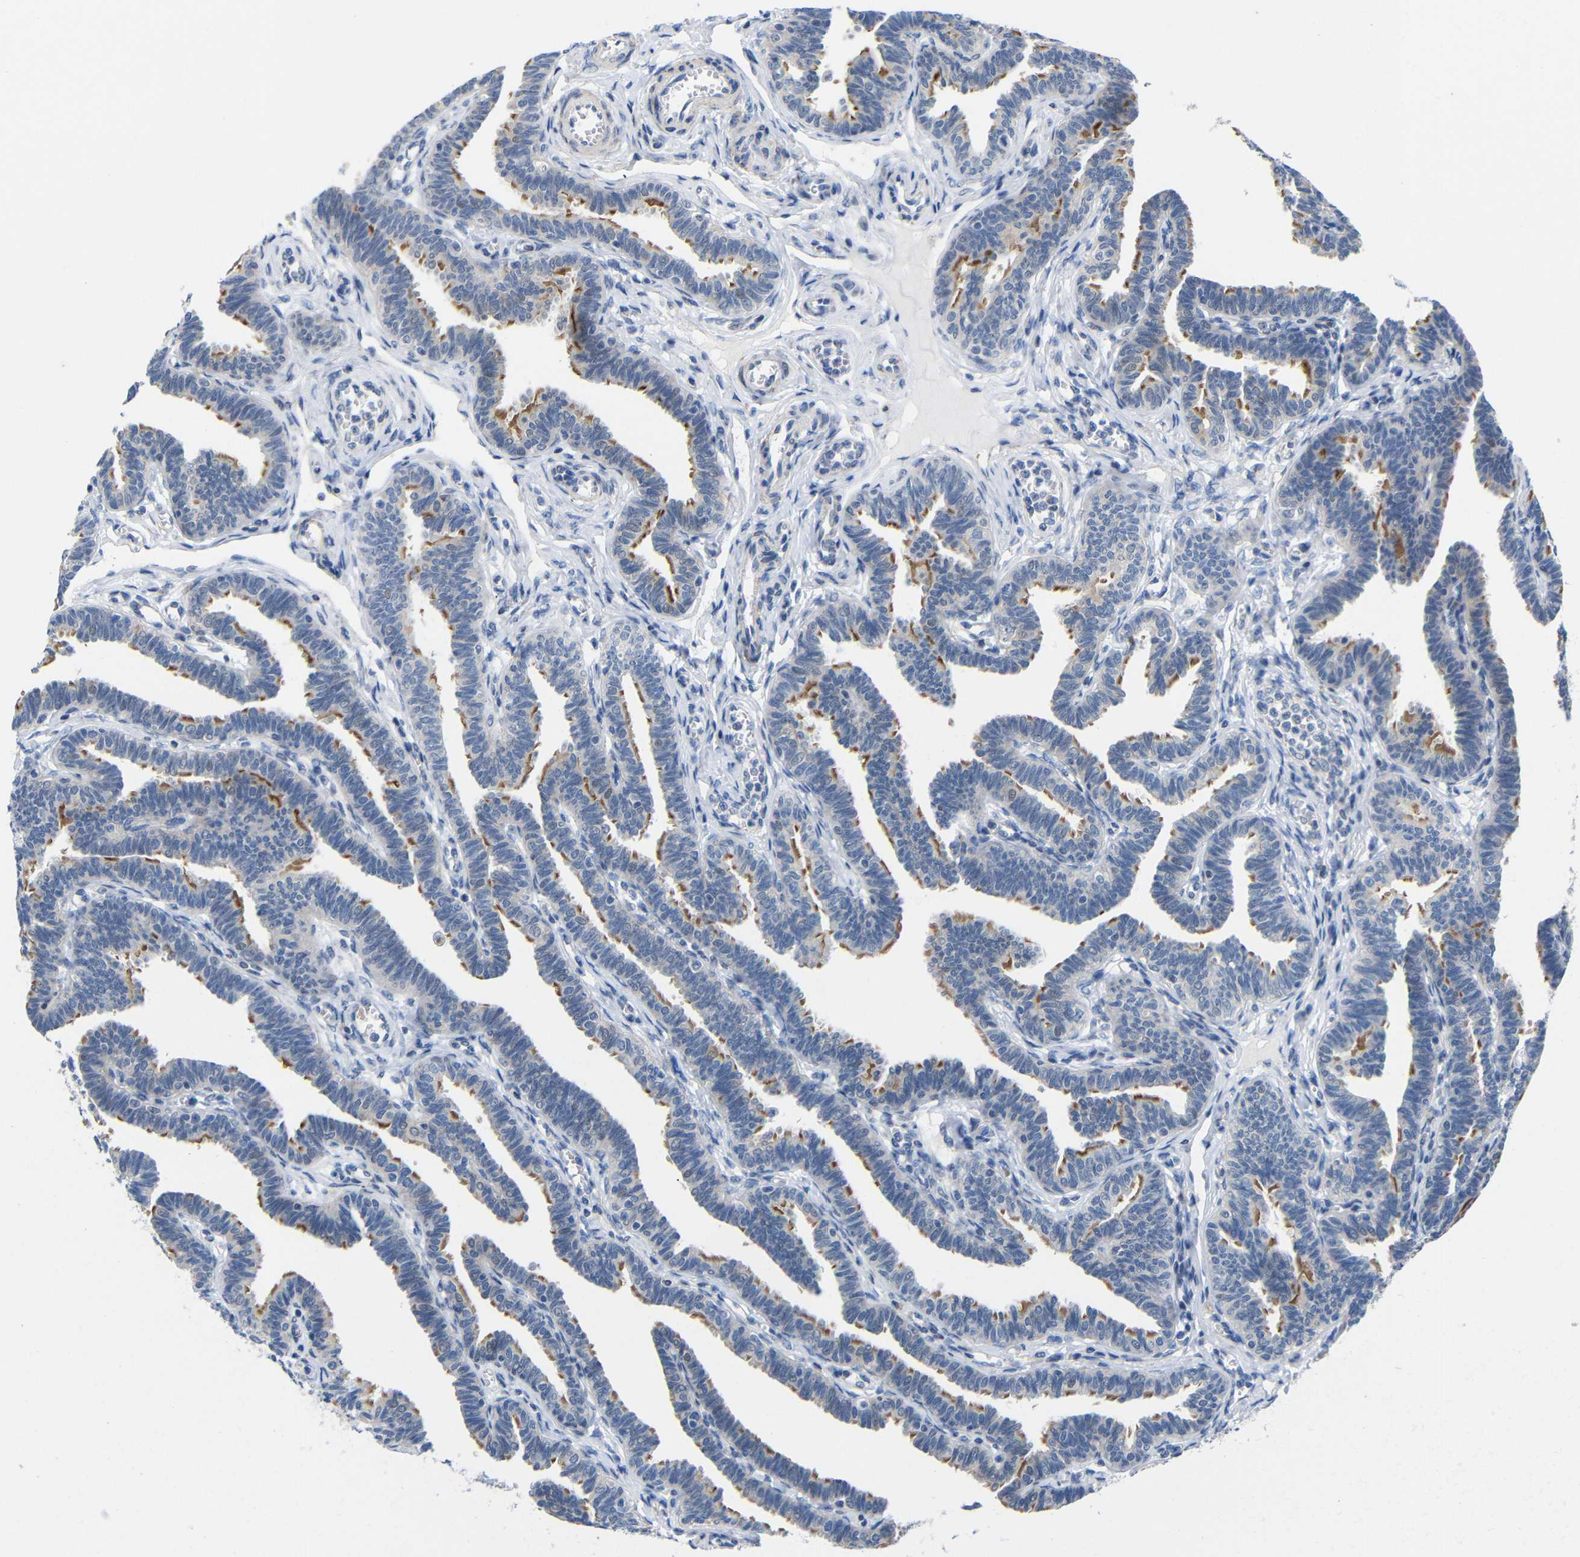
{"staining": {"intensity": "moderate", "quantity": "25%-75%", "location": "cytoplasmic/membranous"}, "tissue": "fallopian tube", "cell_type": "Glandular cells", "image_type": "normal", "snomed": [{"axis": "morphology", "description": "Normal tissue, NOS"}, {"axis": "topography", "description": "Fallopian tube"}, {"axis": "topography", "description": "Ovary"}], "caption": "Human fallopian tube stained with a brown dye displays moderate cytoplasmic/membranous positive staining in approximately 25%-75% of glandular cells.", "gene": "CMTM1", "patient": {"sex": "female", "age": 23}}